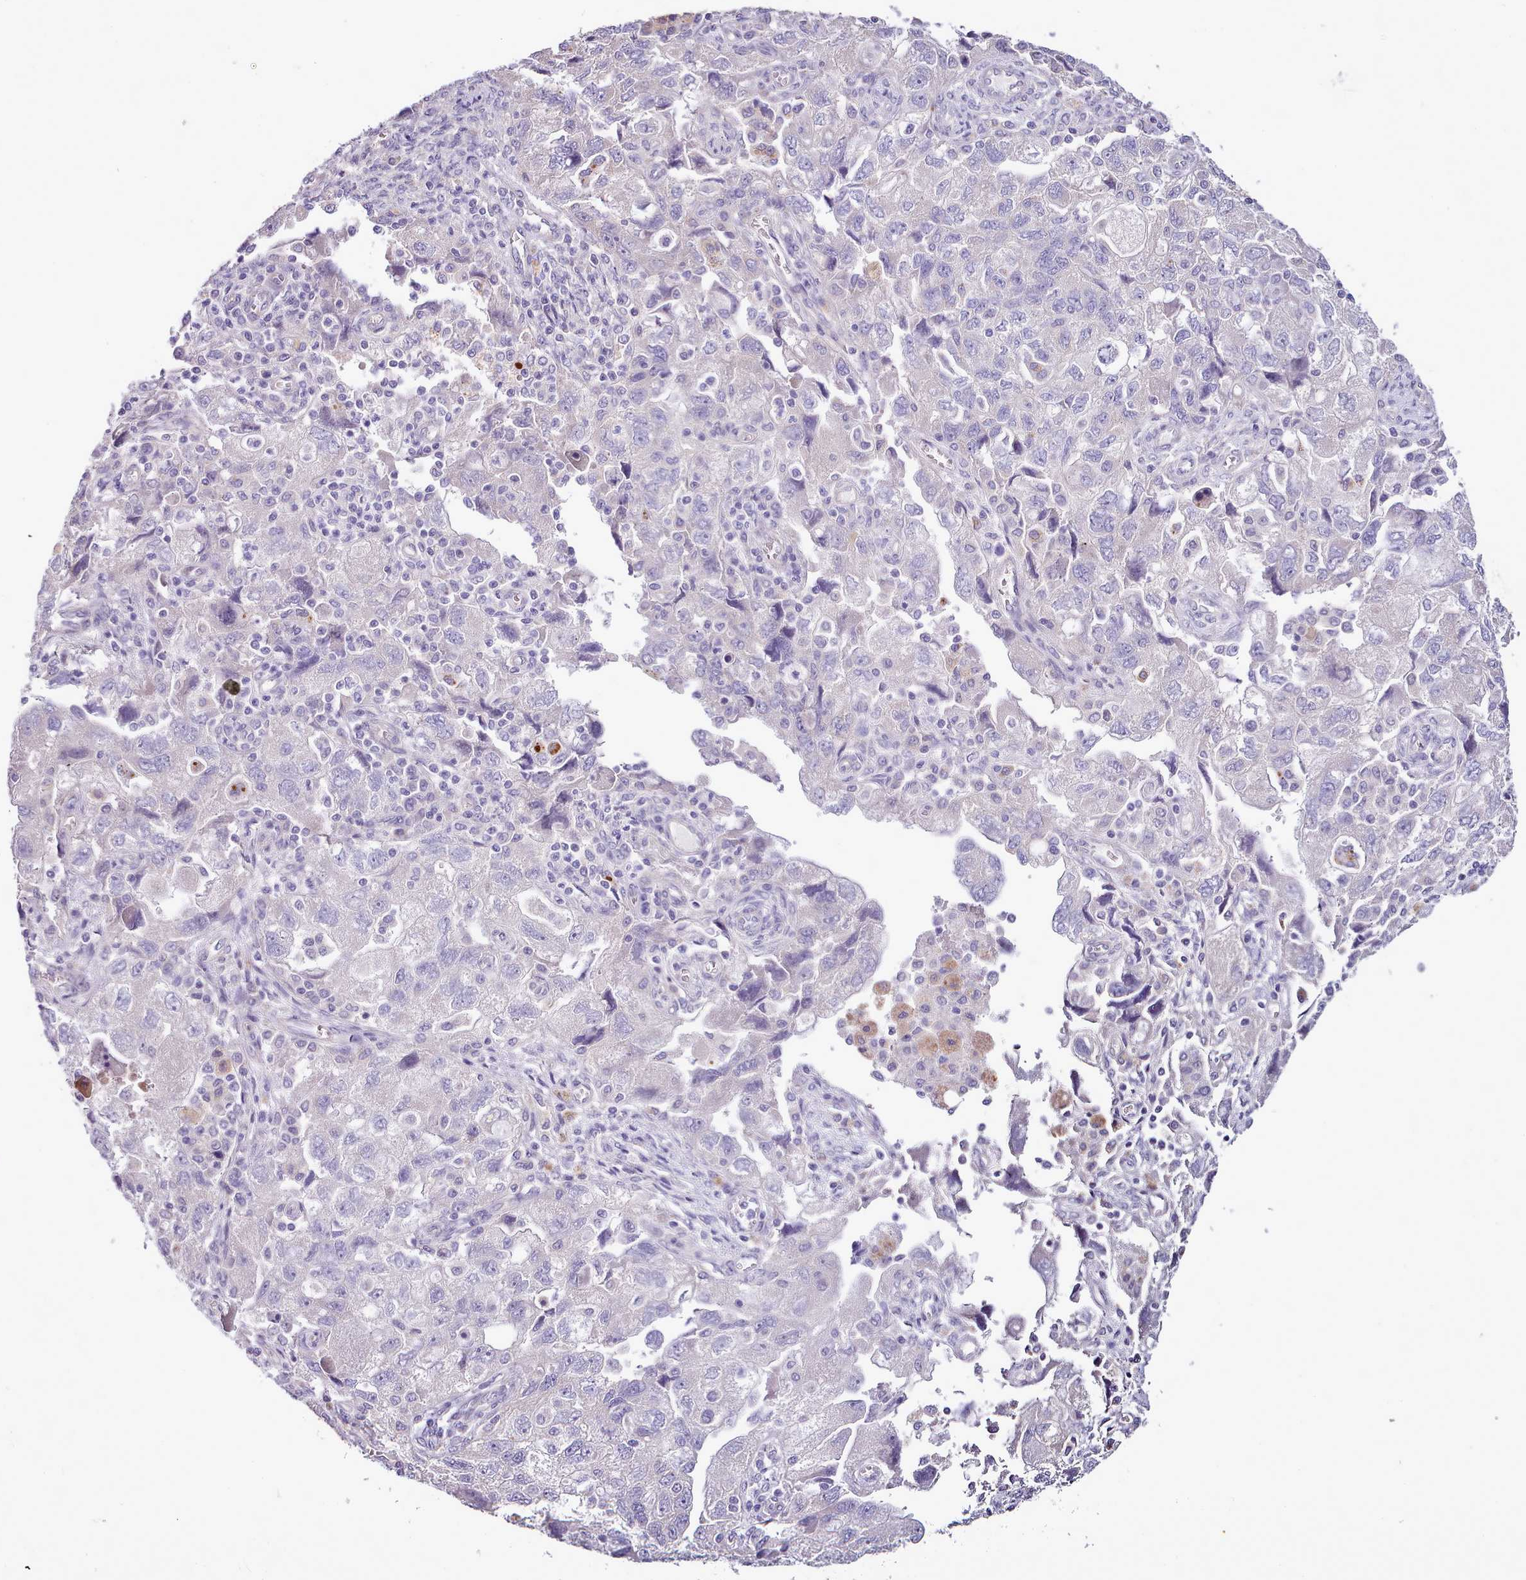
{"staining": {"intensity": "negative", "quantity": "none", "location": "none"}, "tissue": "ovarian cancer", "cell_type": "Tumor cells", "image_type": "cancer", "snomed": [{"axis": "morphology", "description": "Carcinoma, NOS"}, {"axis": "morphology", "description": "Cystadenocarcinoma, serous, NOS"}, {"axis": "topography", "description": "Ovary"}], "caption": "Tumor cells are negative for brown protein staining in ovarian carcinoma.", "gene": "SETX", "patient": {"sex": "female", "age": 69}}